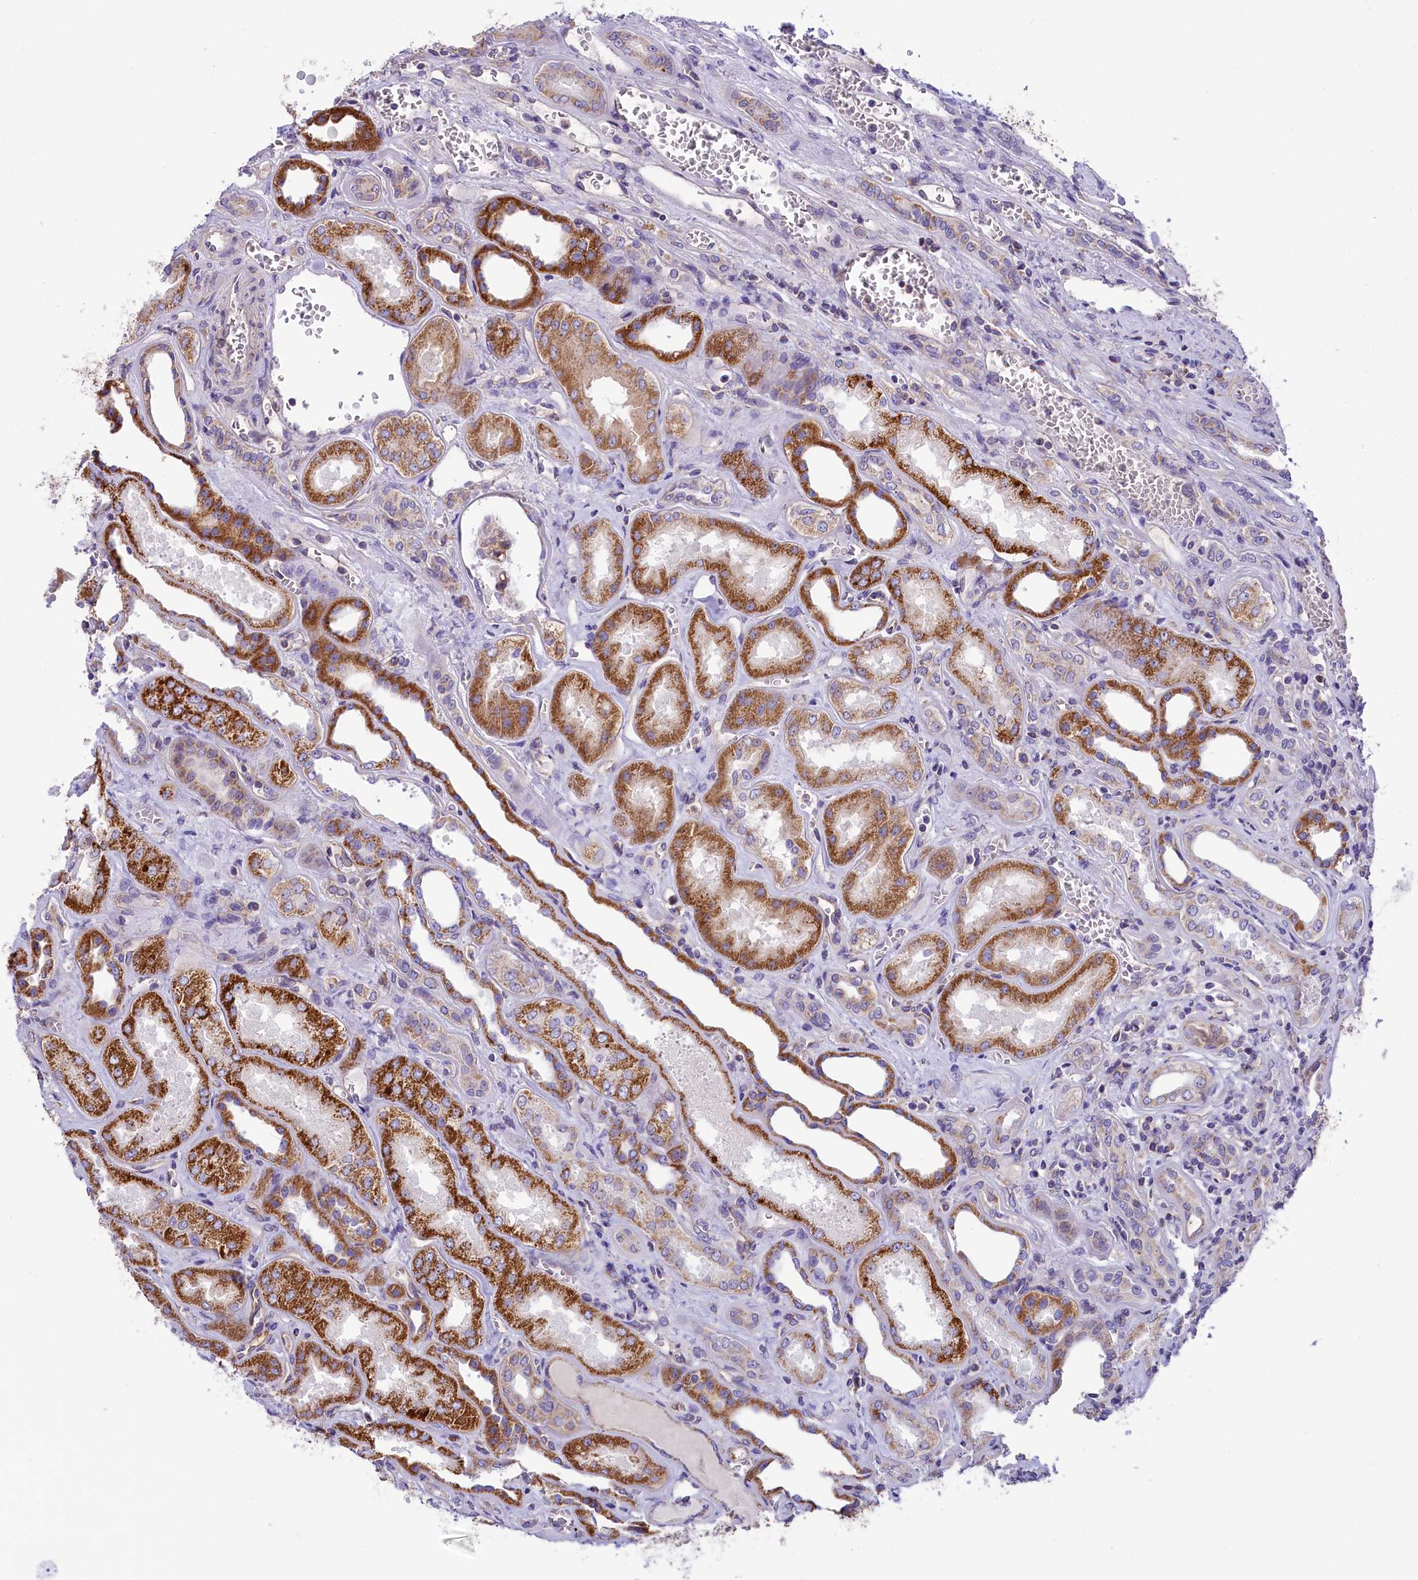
{"staining": {"intensity": "weak", "quantity": "25%-75%", "location": "cytoplasmic/membranous"}, "tissue": "kidney", "cell_type": "Cells in glomeruli", "image_type": "normal", "snomed": [{"axis": "morphology", "description": "Normal tissue, NOS"}, {"axis": "morphology", "description": "Adenocarcinoma, NOS"}, {"axis": "topography", "description": "Kidney"}], "caption": "Kidney stained for a protein (brown) shows weak cytoplasmic/membranous positive positivity in approximately 25%-75% of cells in glomeruli.", "gene": "DNAJB9", "patient": {"sex": "female", "age": 68}}